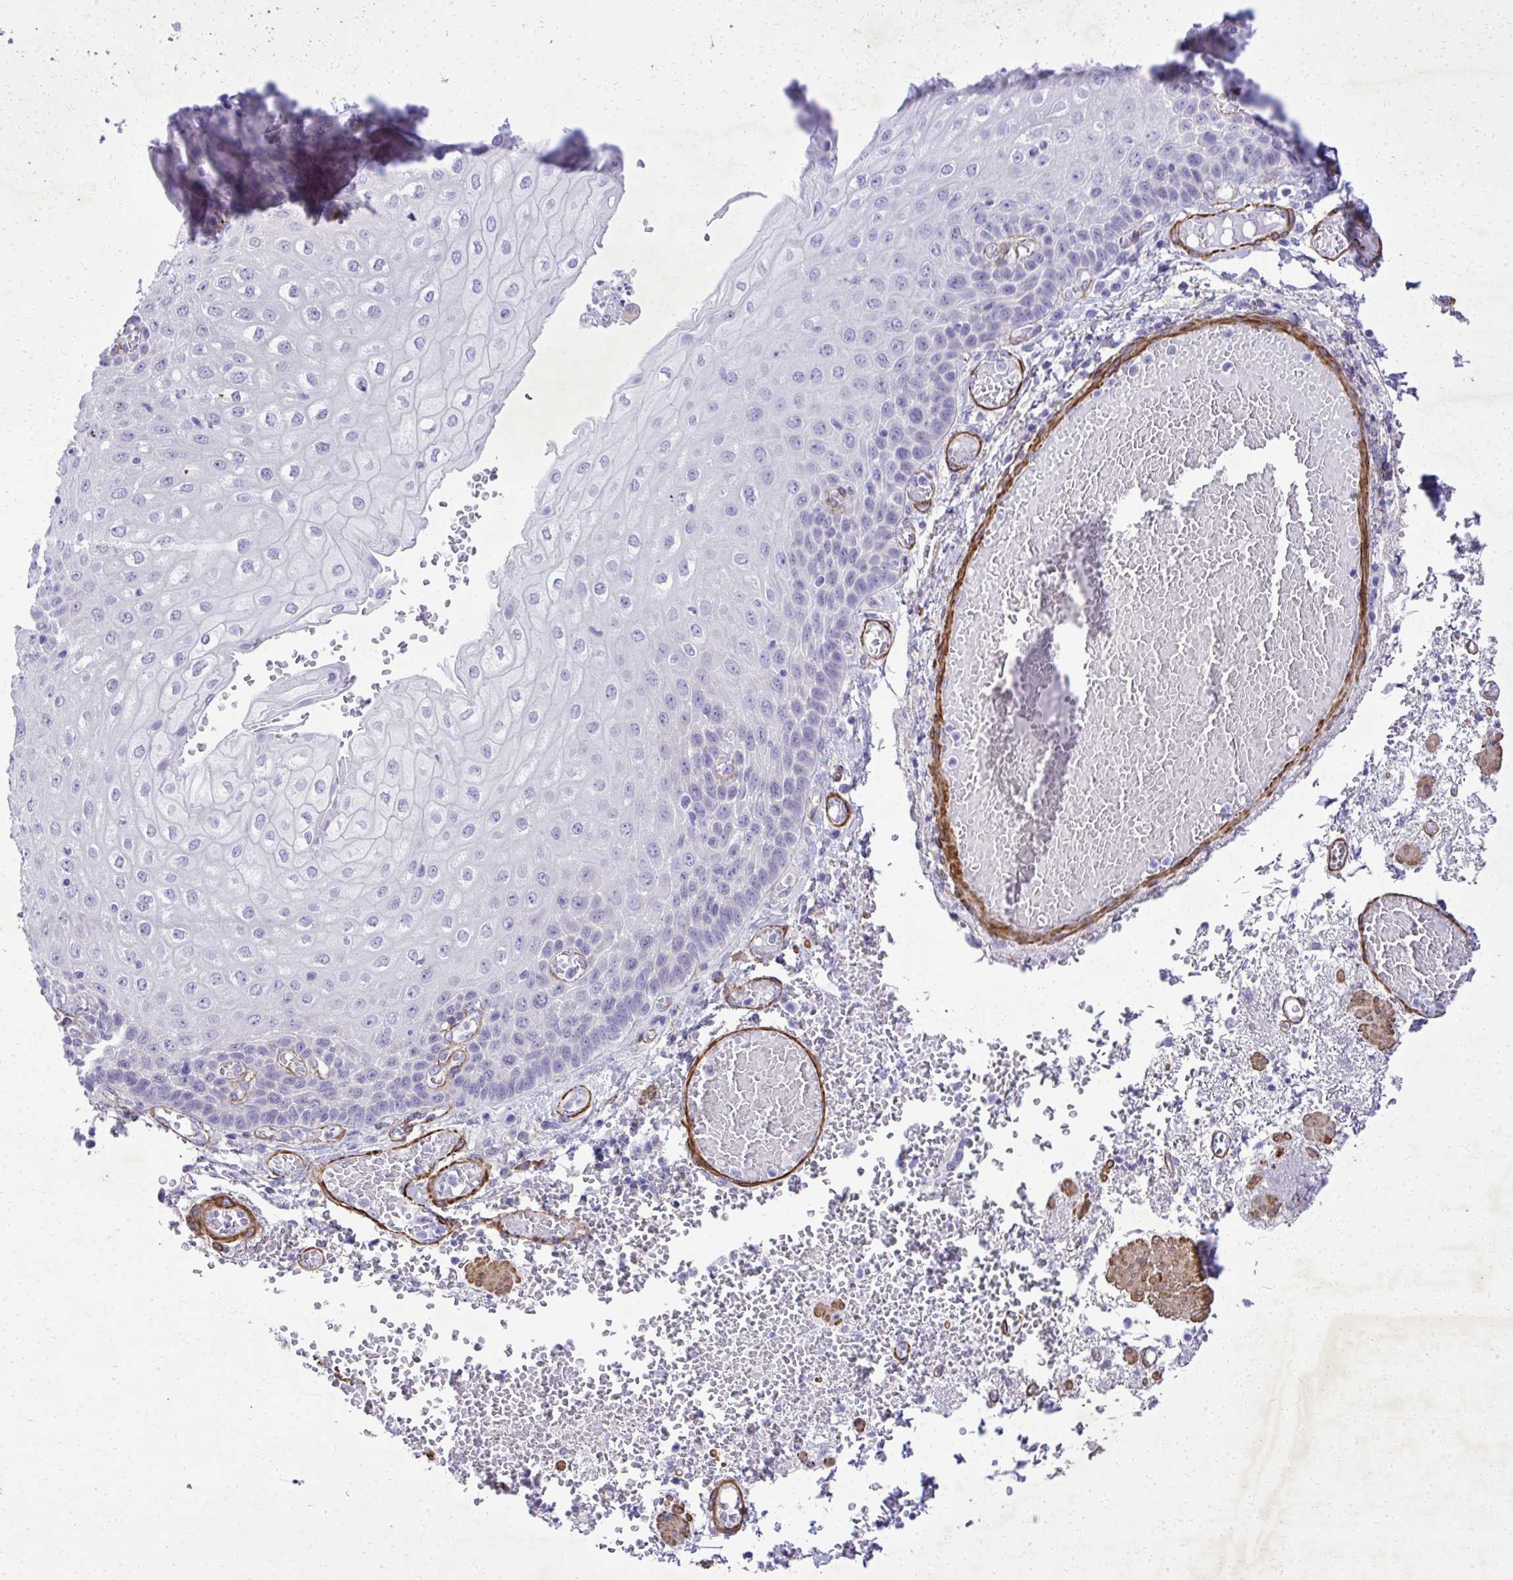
{"staining": {"intensity": "negative", "quantity": "none", "location": "none"}, "tissue": "esophagus", "cell_type": "Squamous epithelial cells", "image_type": "normal", "snomed": [{"axis": "morphology", "description": "Normal tissue, NOS"}, {"axis": "morphology", "description": "Adenocarcinoma, NOS"}, {"axis": "topography", "description": "Esophagus"}], "caption": "The micrograph demonstrates no staining of squamous epithelial cells in benign esophagus.", "gene": "PITPNM3", "patient": {"sex": "male", "age": 81}}